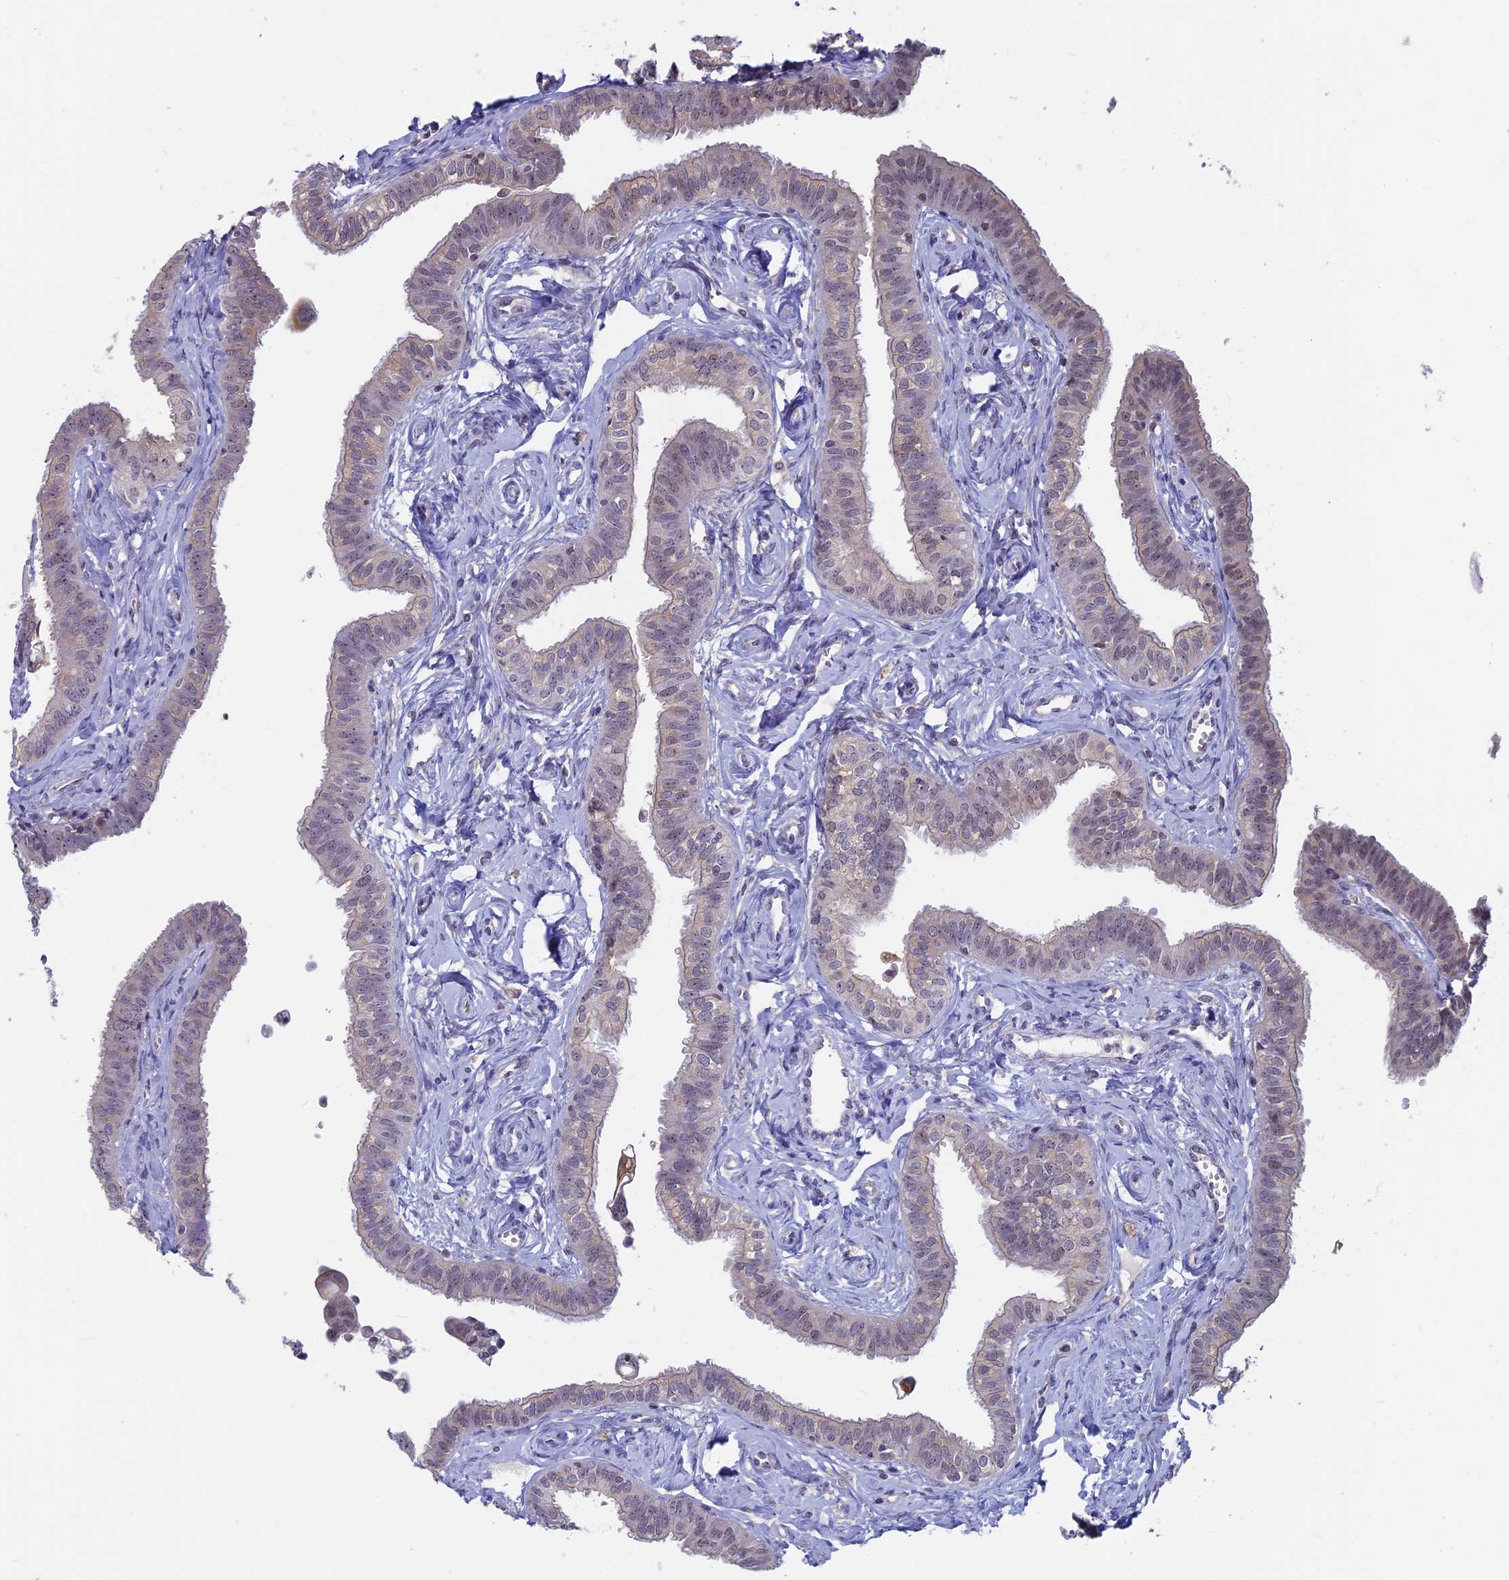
{"staining": {"intensity": "weak", "quantity": "25%-75%", "location": "cytoplasmic/membranous,nuclear"}, "tissue": "fallopian tube", "cell_type": "Glandular cells", "image_type": "normal", "snomed": [{"axis": "morphology", "description": "Normal tissue, NOS"}, {"axis": "morphology", "description": "Carcinoma, NOS"}, {"axis": "topography", "description": "Fallopian tube"}, {"axis": "topography", "description": "Ovary"}], "caption": "Fallopian tube stained for a protein (brown) exhibits weak cytoplasmic/membranous,nuclear positive expression in about 25%-75% of glandular cells.", "gene": "SPIRE1", "patient": {"sex": "female", "age": 59}}